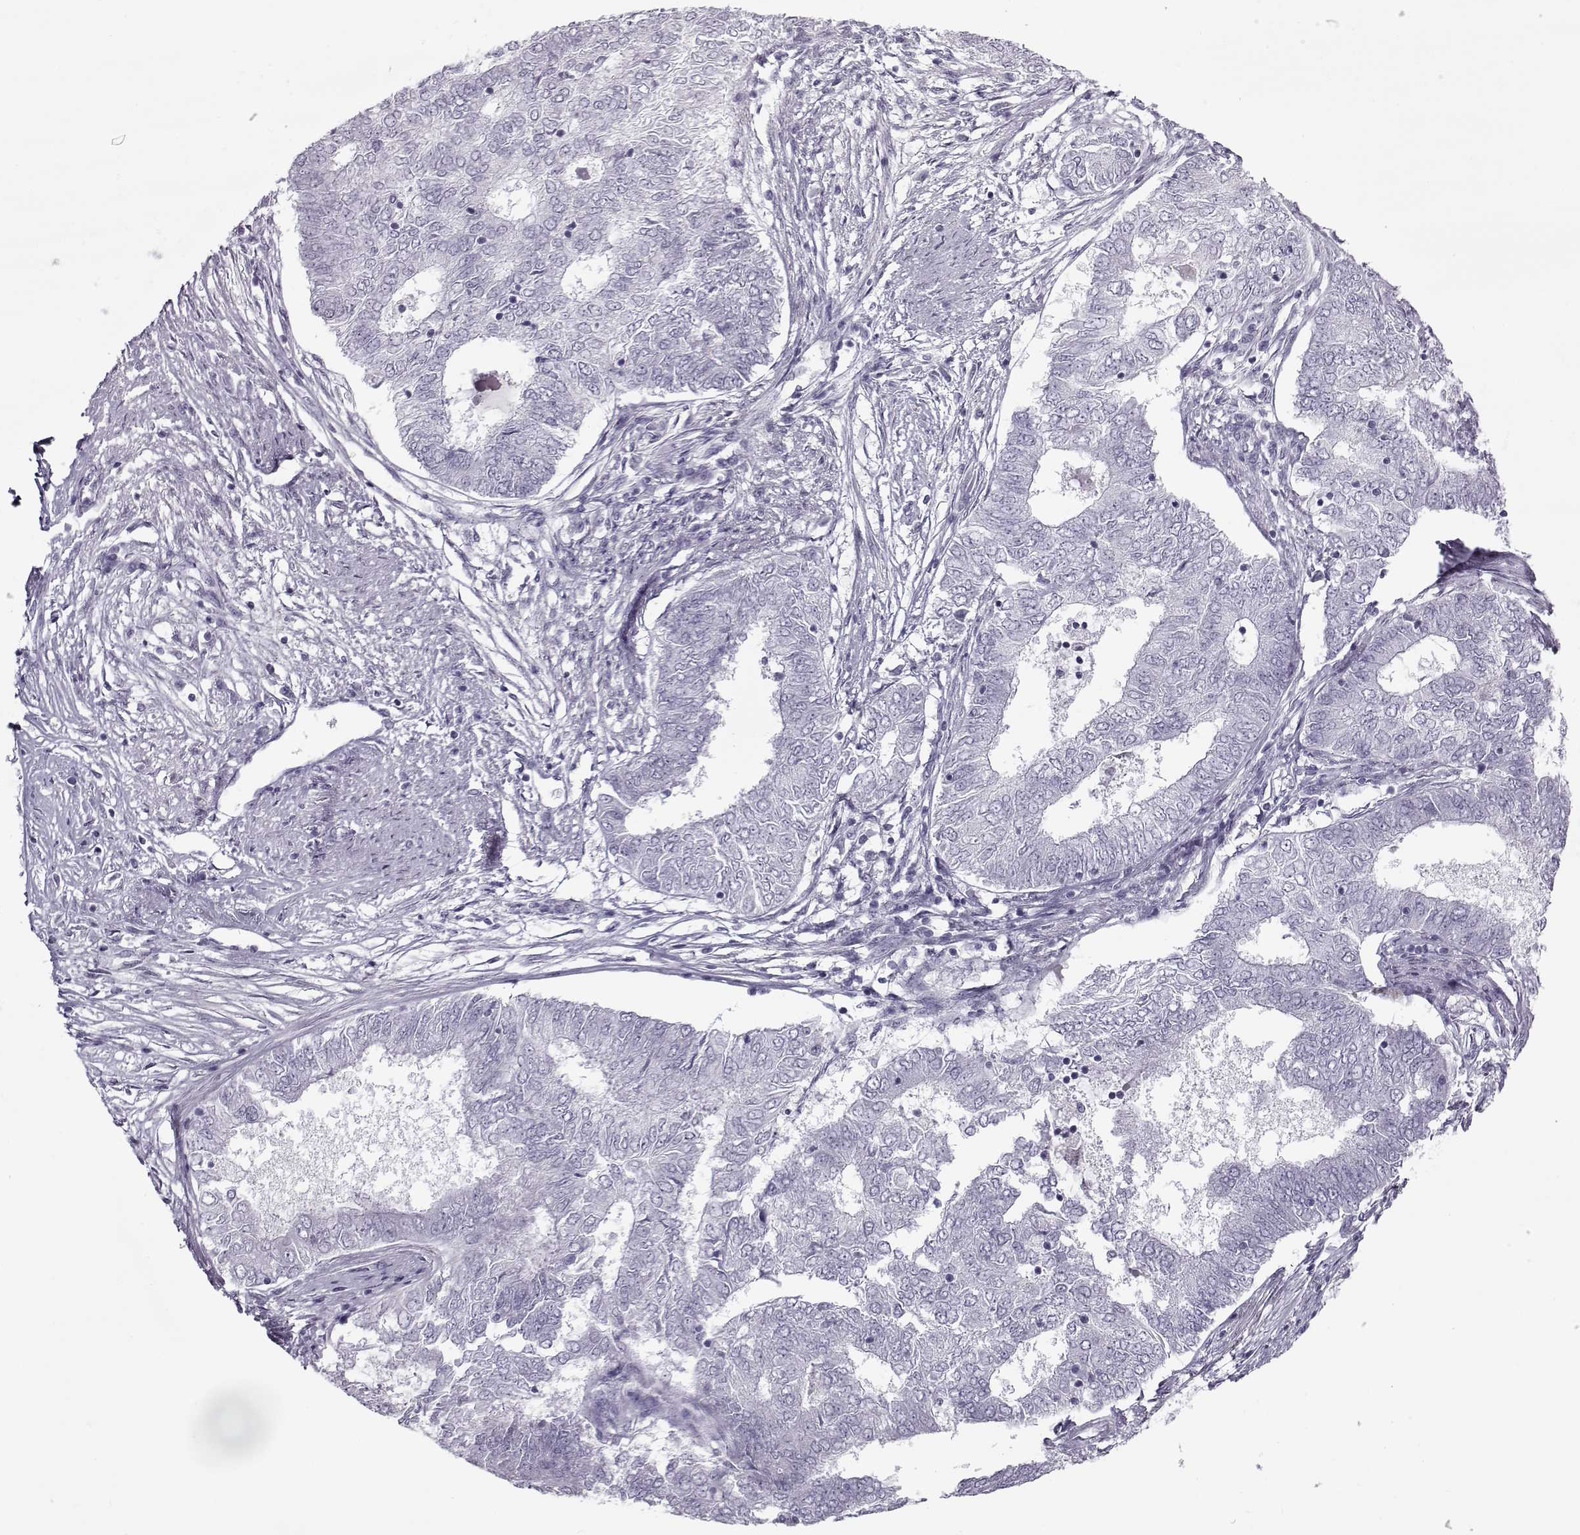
{"staining": {"intensity": "negative", "quantity": "none", "location": "none"}, "tissue": "endometrial cancer", "cell_type": "Tumor cells", "image_type": "cancer", "snomed": [{"axis": "morphology", "description": "Adenocarcinoma, NOS"}, {"axis": "topography", "description": "Endometrium"}], "caption": "Tumor cells are negative for protein expression in human endometrial adenocarcinoma.", "gene": "SNCA", "patient": {"sex": "female", "age": 62}}